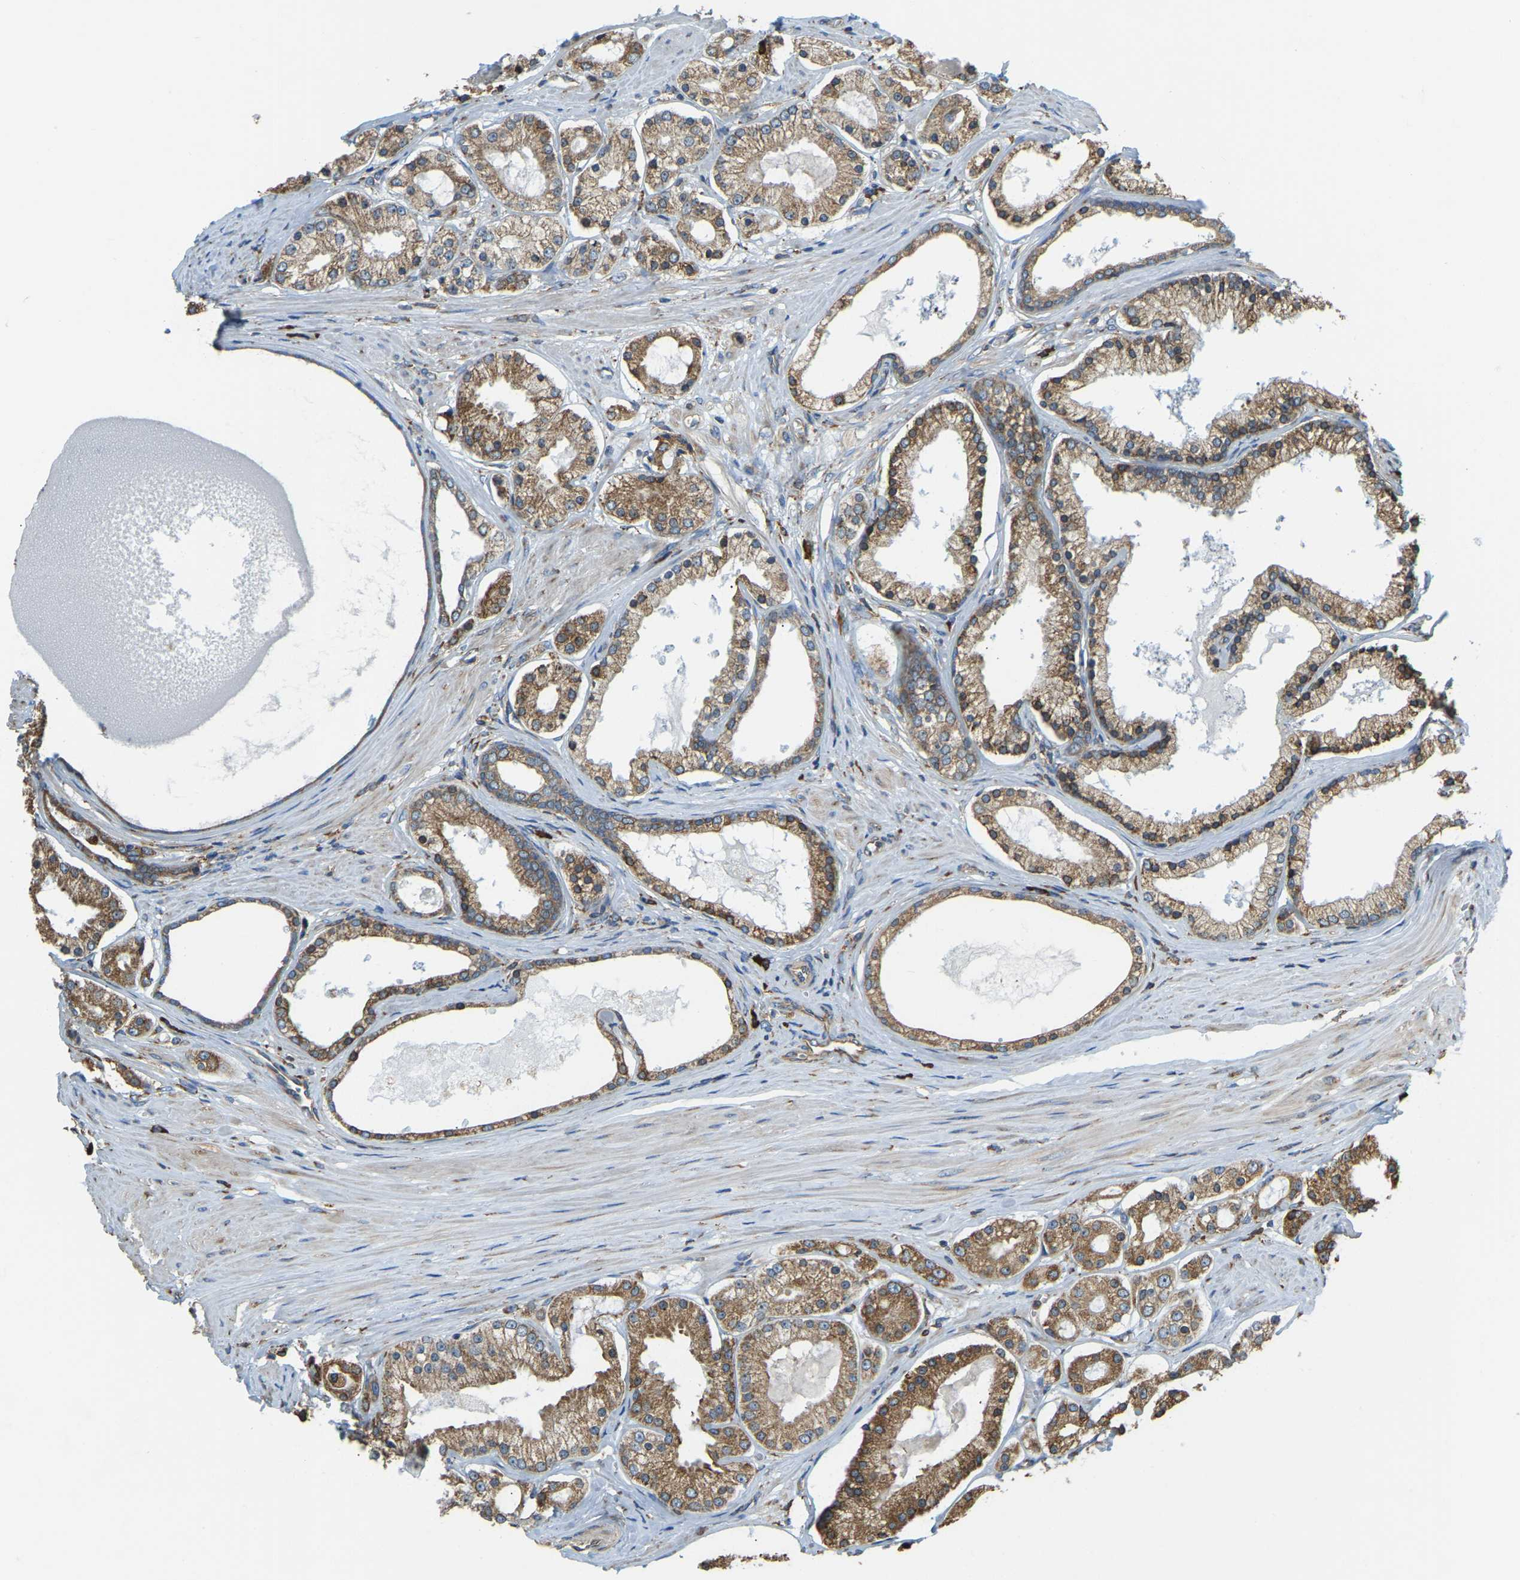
{"staining": {"intensity": "moderate", "quantity": ">75%", "location": "cytoplasmic/membranous"}, "tissue": "prostate cancer", "cell_type": "Tumor cells", "image_type": "cancer", "snomed": [{"axis": "morphology", "description": "Adenocarcinoma, High grade"}, {"axis": "topography", "description": "Prostate"}], "caption": "Moderate cytoplasmic/membranous protein positivity is present in about >75% of tumor cells in prostate high-grade adenocarcinoma. (DAB (3,3'-diaminobenzidine) IHC, brown staining for protein, blue staining for nuclei).", "gene": "RNF115", "patient": {"sex": "male", "age": 66}}